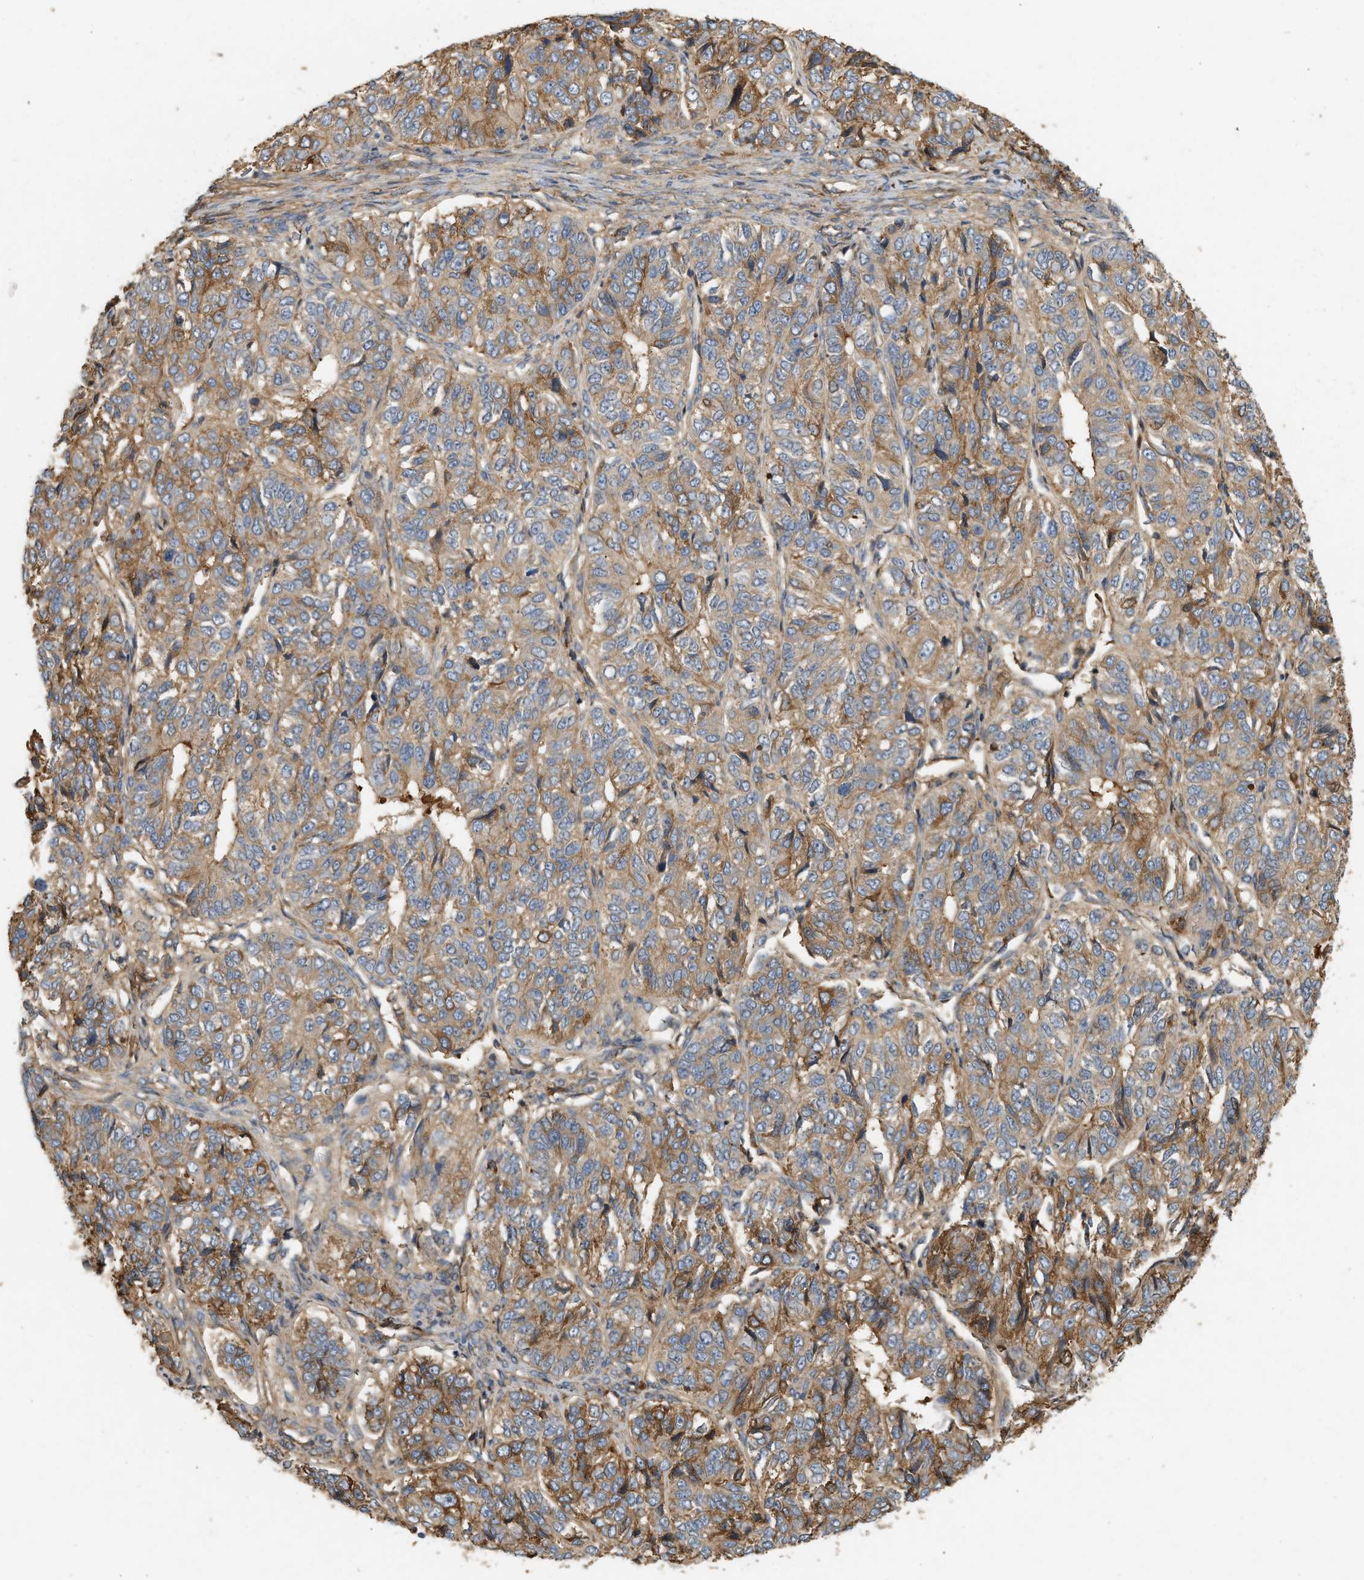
{"staining": {"intensity": "moderate", "quantity": ">75%", "location": "cytoplasmic/membranous"}, "tissue": "ovarian cancer", "cell_type": "Tumor cells", "image_type": "cancer", "snomed": [{"axis": "morphology", "description": "Carcinoma, endometroid"}, {"axis": "topography", "description": "Ovary"}], "caption": "A photomicrograph of human ovarian cancer stained for a protein demonstrates moderate cytoplasmic/membranous brown staining in tumor cells. The protein of interest is shown in brown color, while the nuclei are stained blue.", "gene": "F8", "patient": {"sex": "female", "age": 51}}